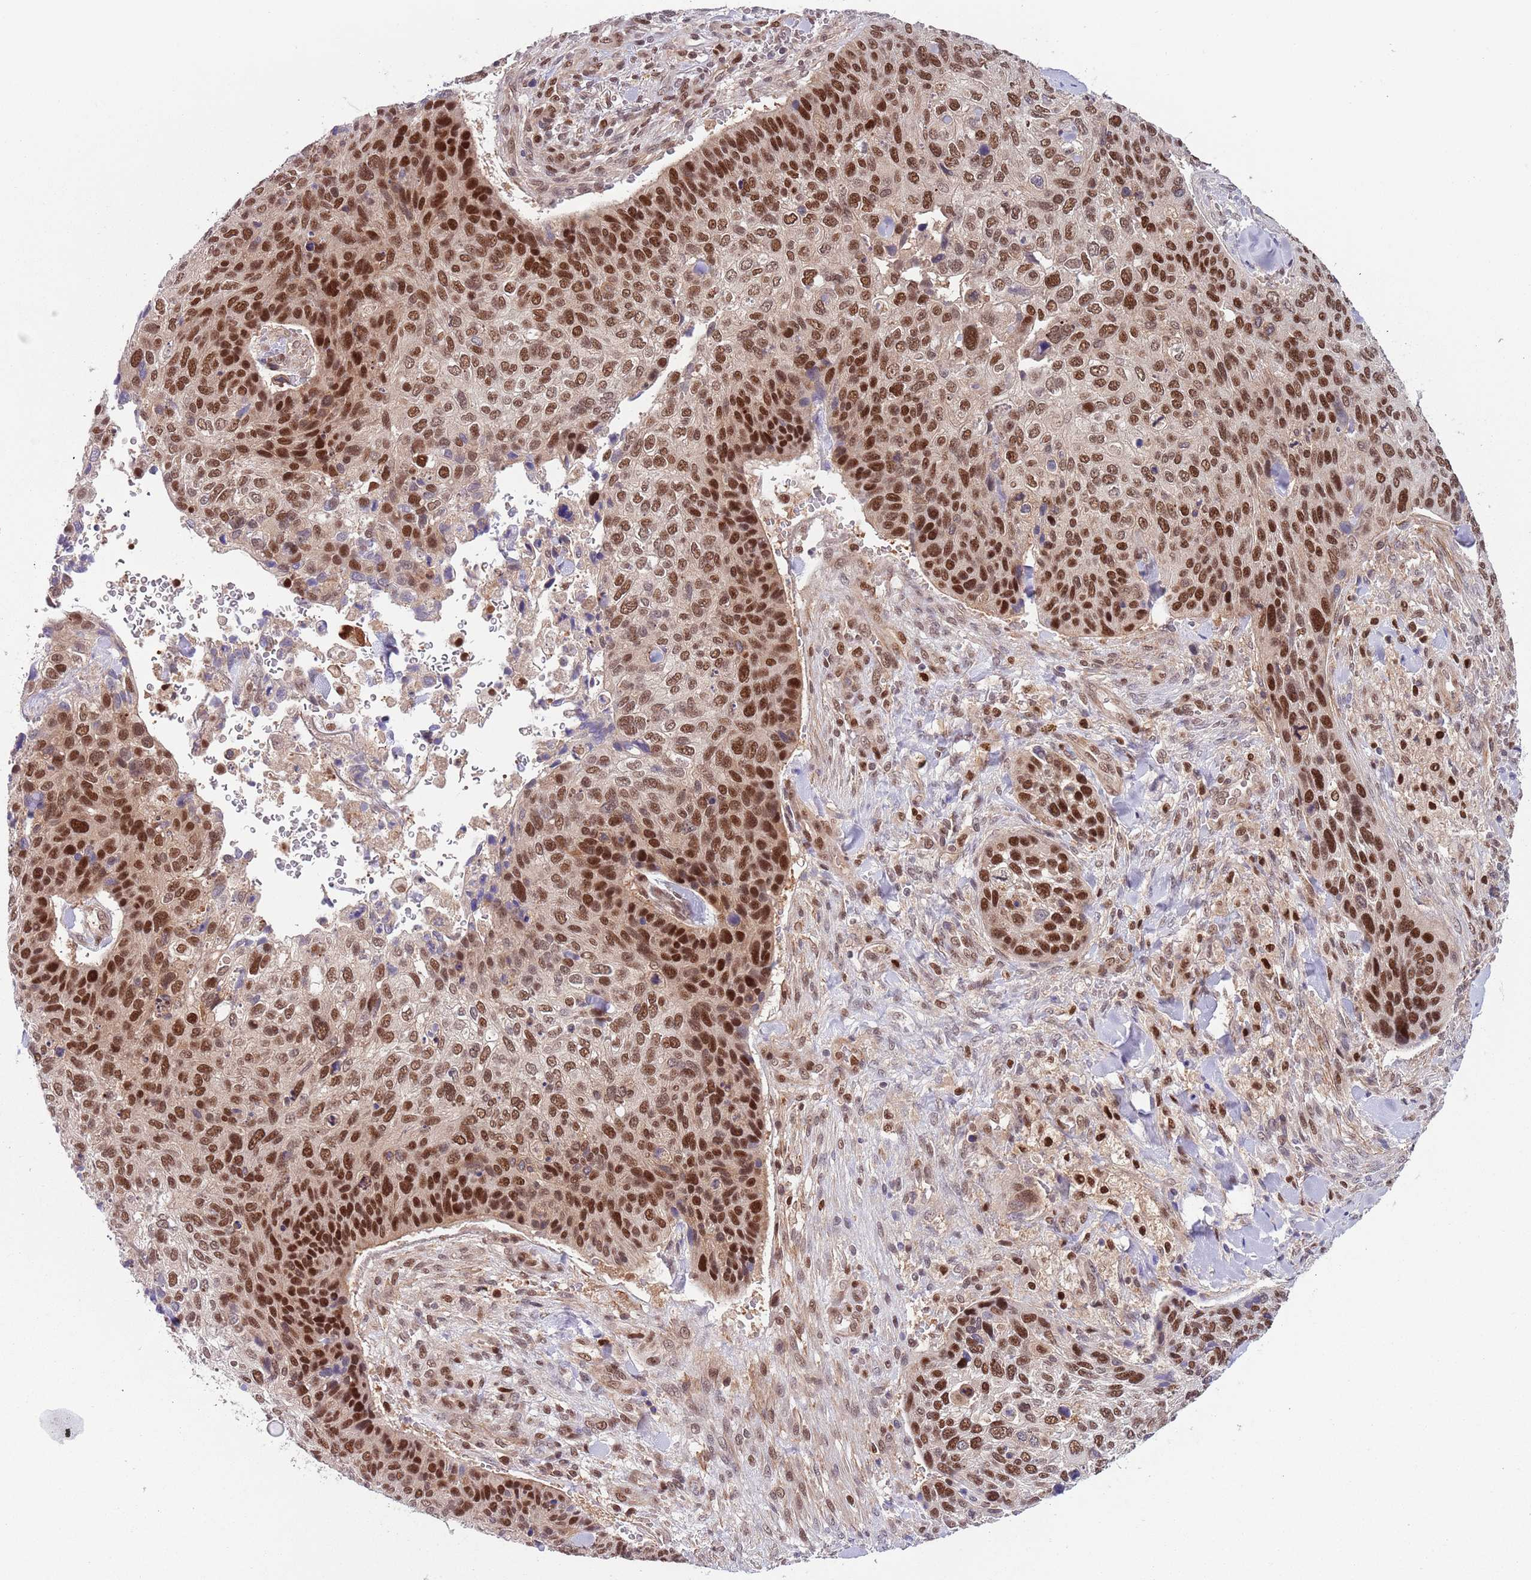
{"staining": {"intensity": "strong", "quantity": ">75%", "location": "nuclear"}, "tissue": "skin cancer", "cell_type": "Tumor cells", "image_type": "cancer", "snomed": [{"axis": "morphology", "description": "Basal cell carcinoma"}, {"axis": "topography", "description": "Skin"}], "caption": "IHC (DAB) staining of skin basal cell carcinoma reveals strong nuclear protein staining in about >75% of tumor cells.", "gene": "RMND5B", "patient": {"sex": "female", "age": 74}}